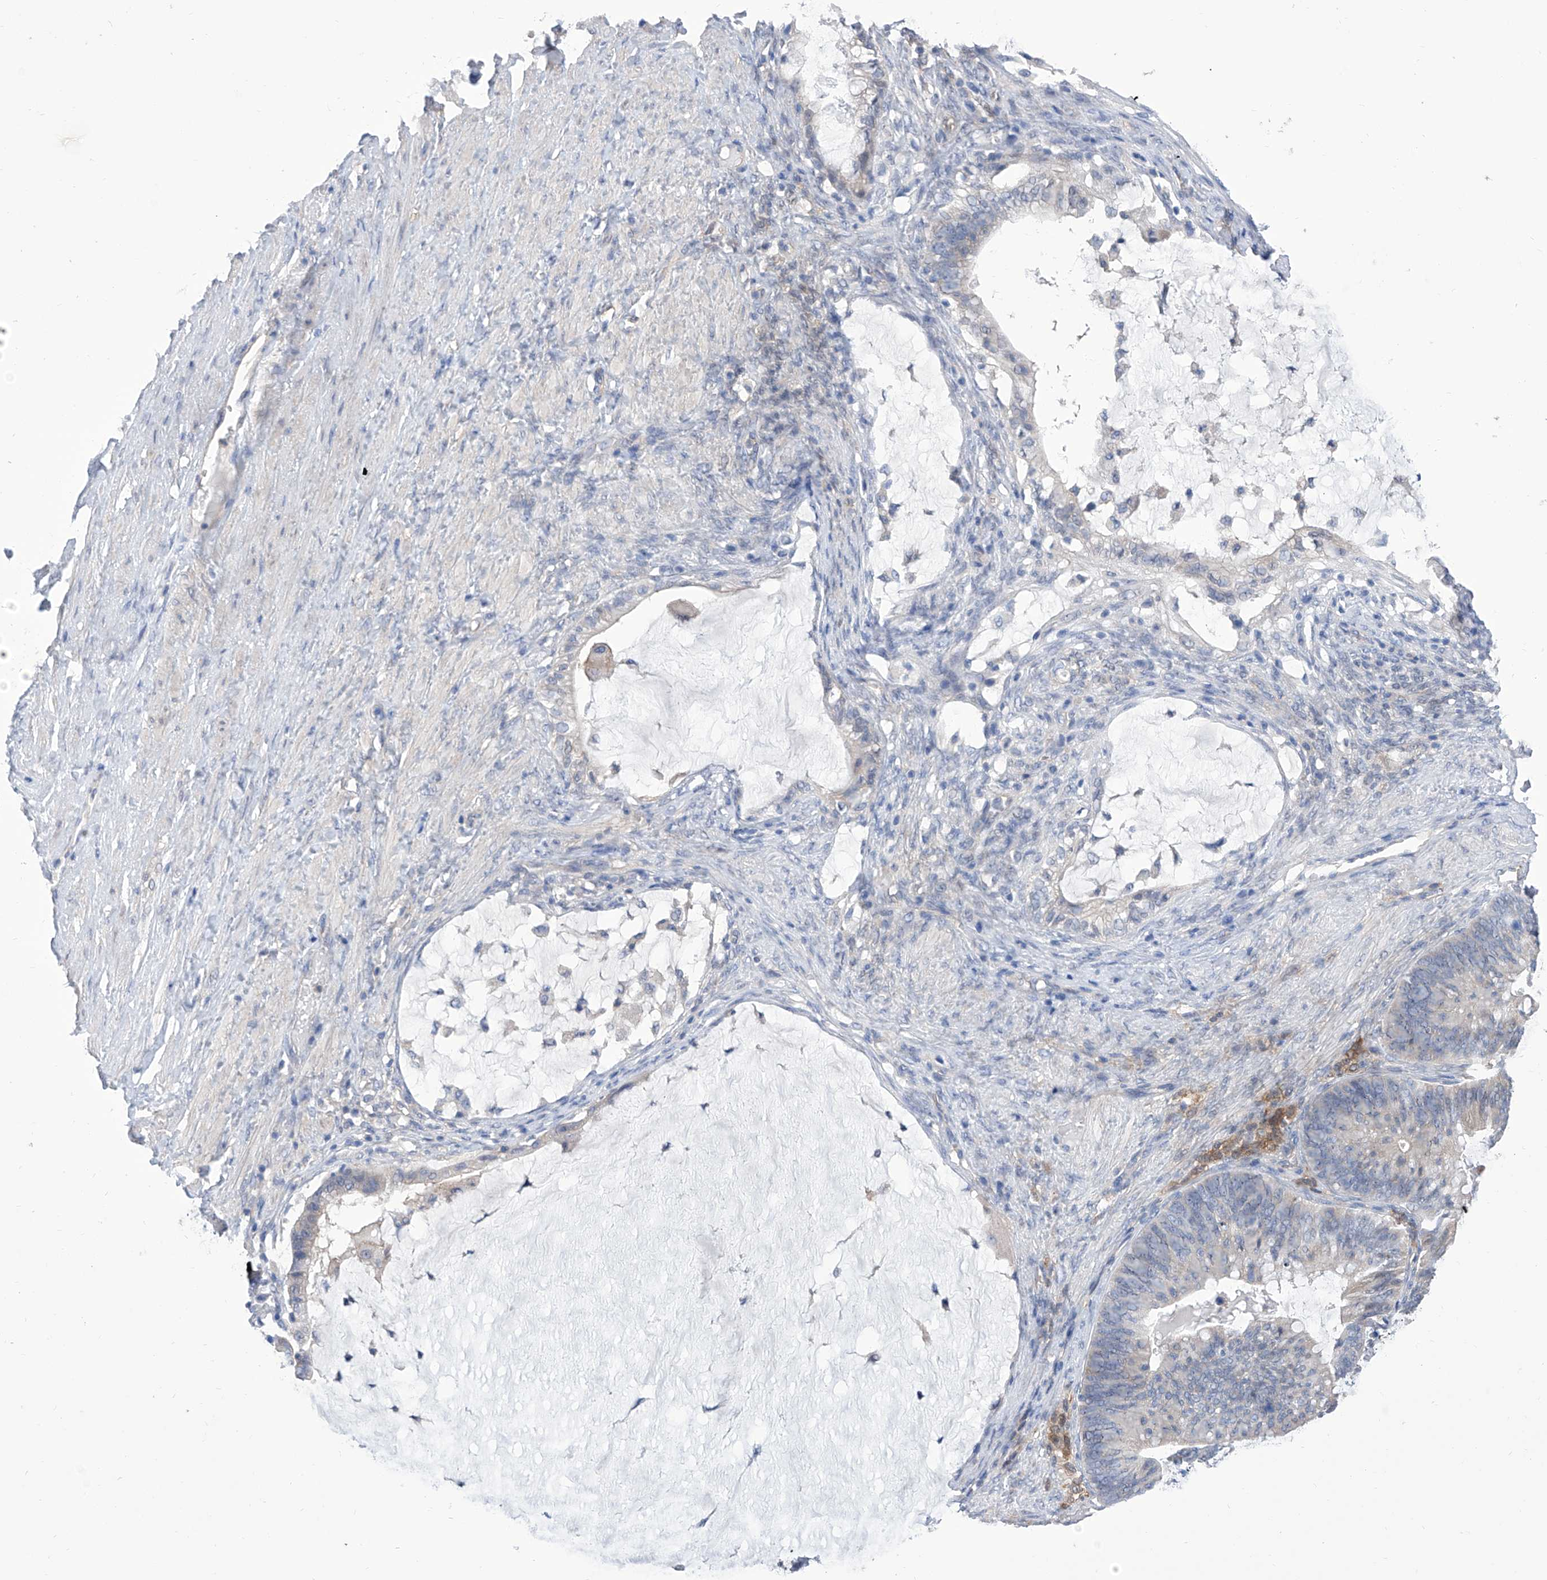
{"staining": {"intensity": "negative", "quantity": "none", "location": "none"}, "tissue": "ovarian cancer", "cell_type": "Tumor cells", "image_type": "cancer", "snomed": [{"axis": "morphology", "description": "Cystadenocarcinoma, mucinous, NOS"}, {"axis": "topography", "description": "Ovary"}], "caption": "An immunohistochemistry histopathology image of ovarian cancer is shown. There is no staining in tumor cells of ovarian cancer. Nuclei are stained in blue.", "gene": "SMS", "patient": {"sex": "female", "age": 61}}